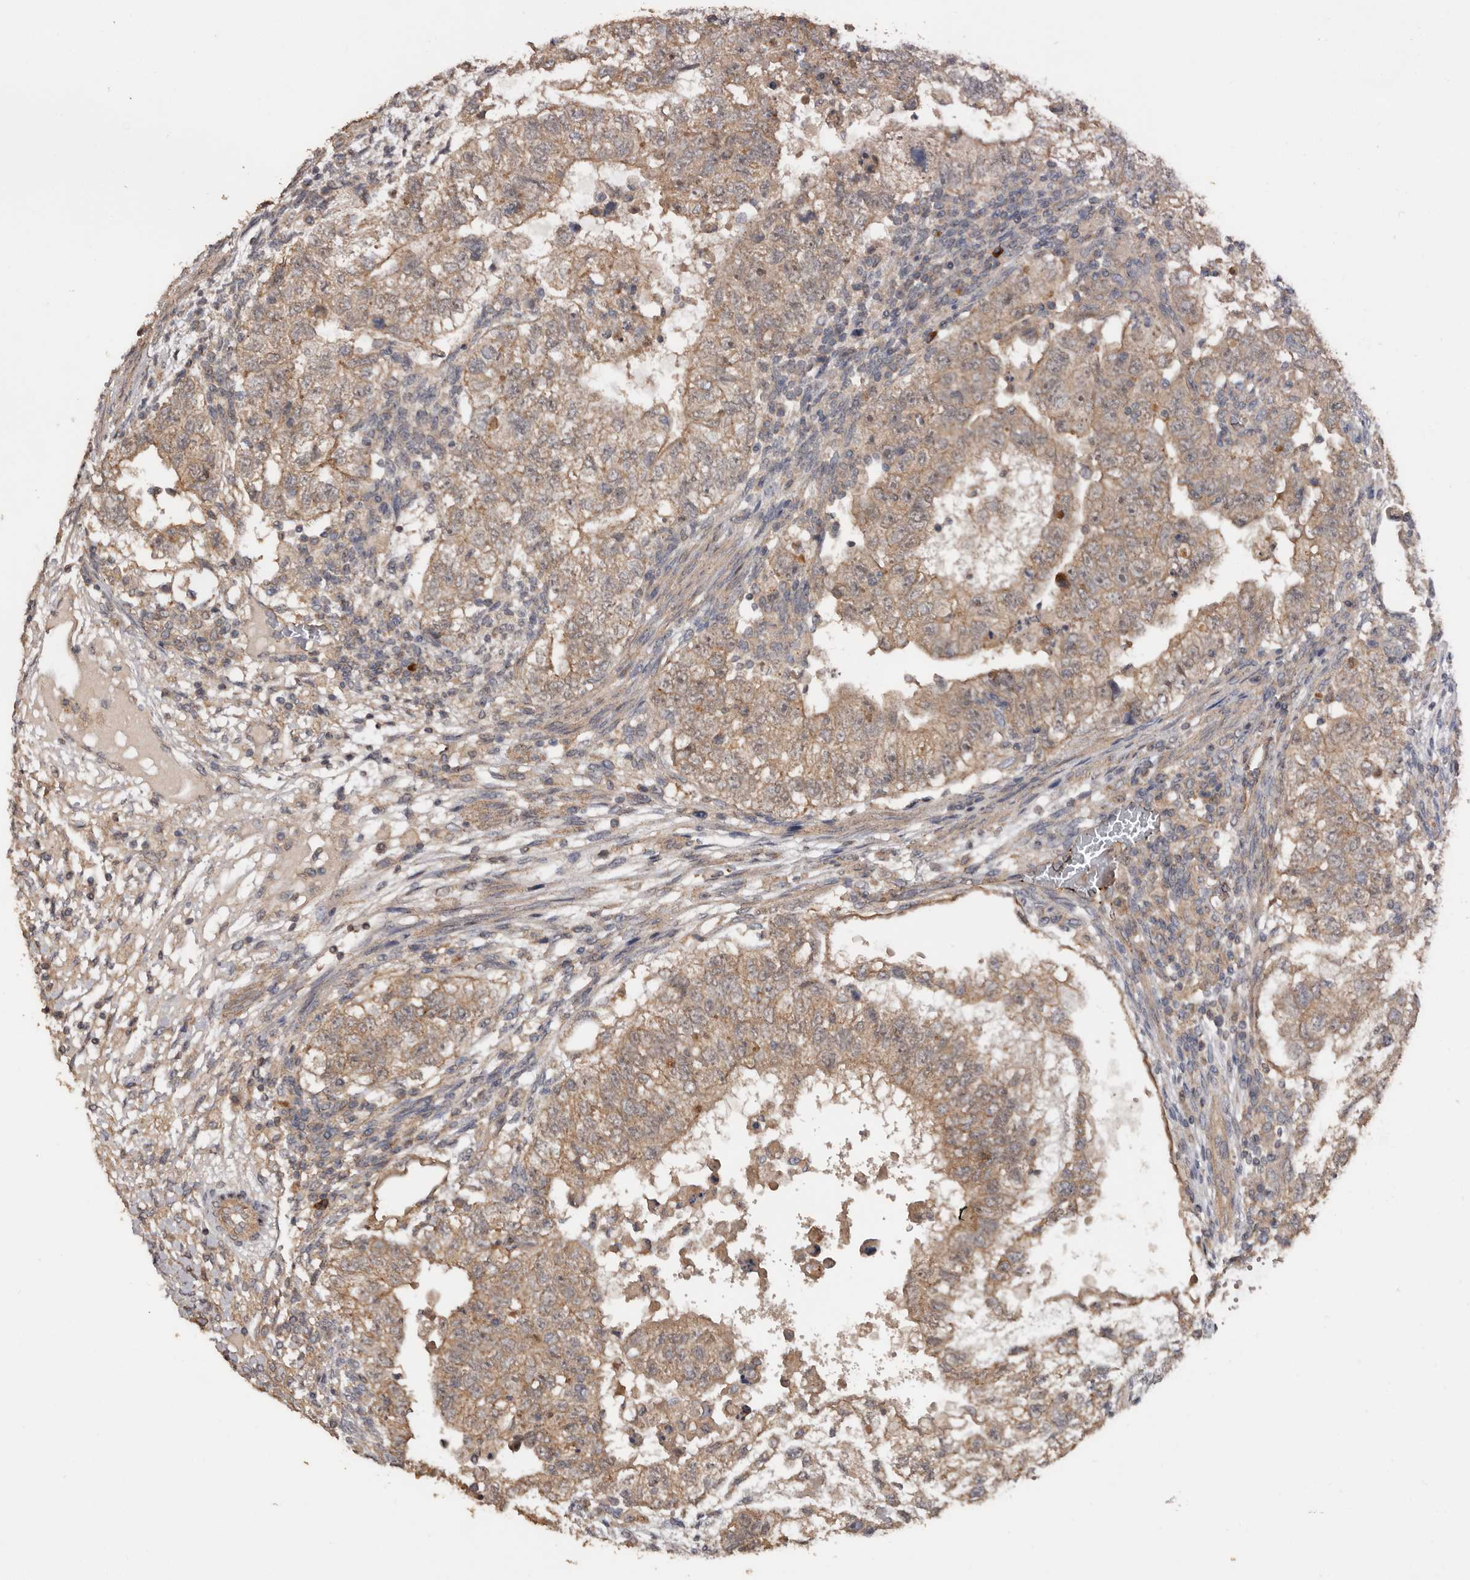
{"staining": {"intensity": "weak", "quantity": ">75%", "location": "cytoplasmic/membranous"}, "tissue": "testis cancer", "cell_type": "Tumor cells", "image_type": "cancer", "snomed": [{"axis": "morphology", "description": "Carcinoma, Embryonal, NOS"}, {"axis": "topography", "description": "Testis"}], "caption": "Tumor cells display low levels of weak cytoplasmic/membranous positivity in about >75% of cells in testis embryonal carcinoma.", "gene": "HYAL4", "patient": {"sex": "male", "age": 37}}